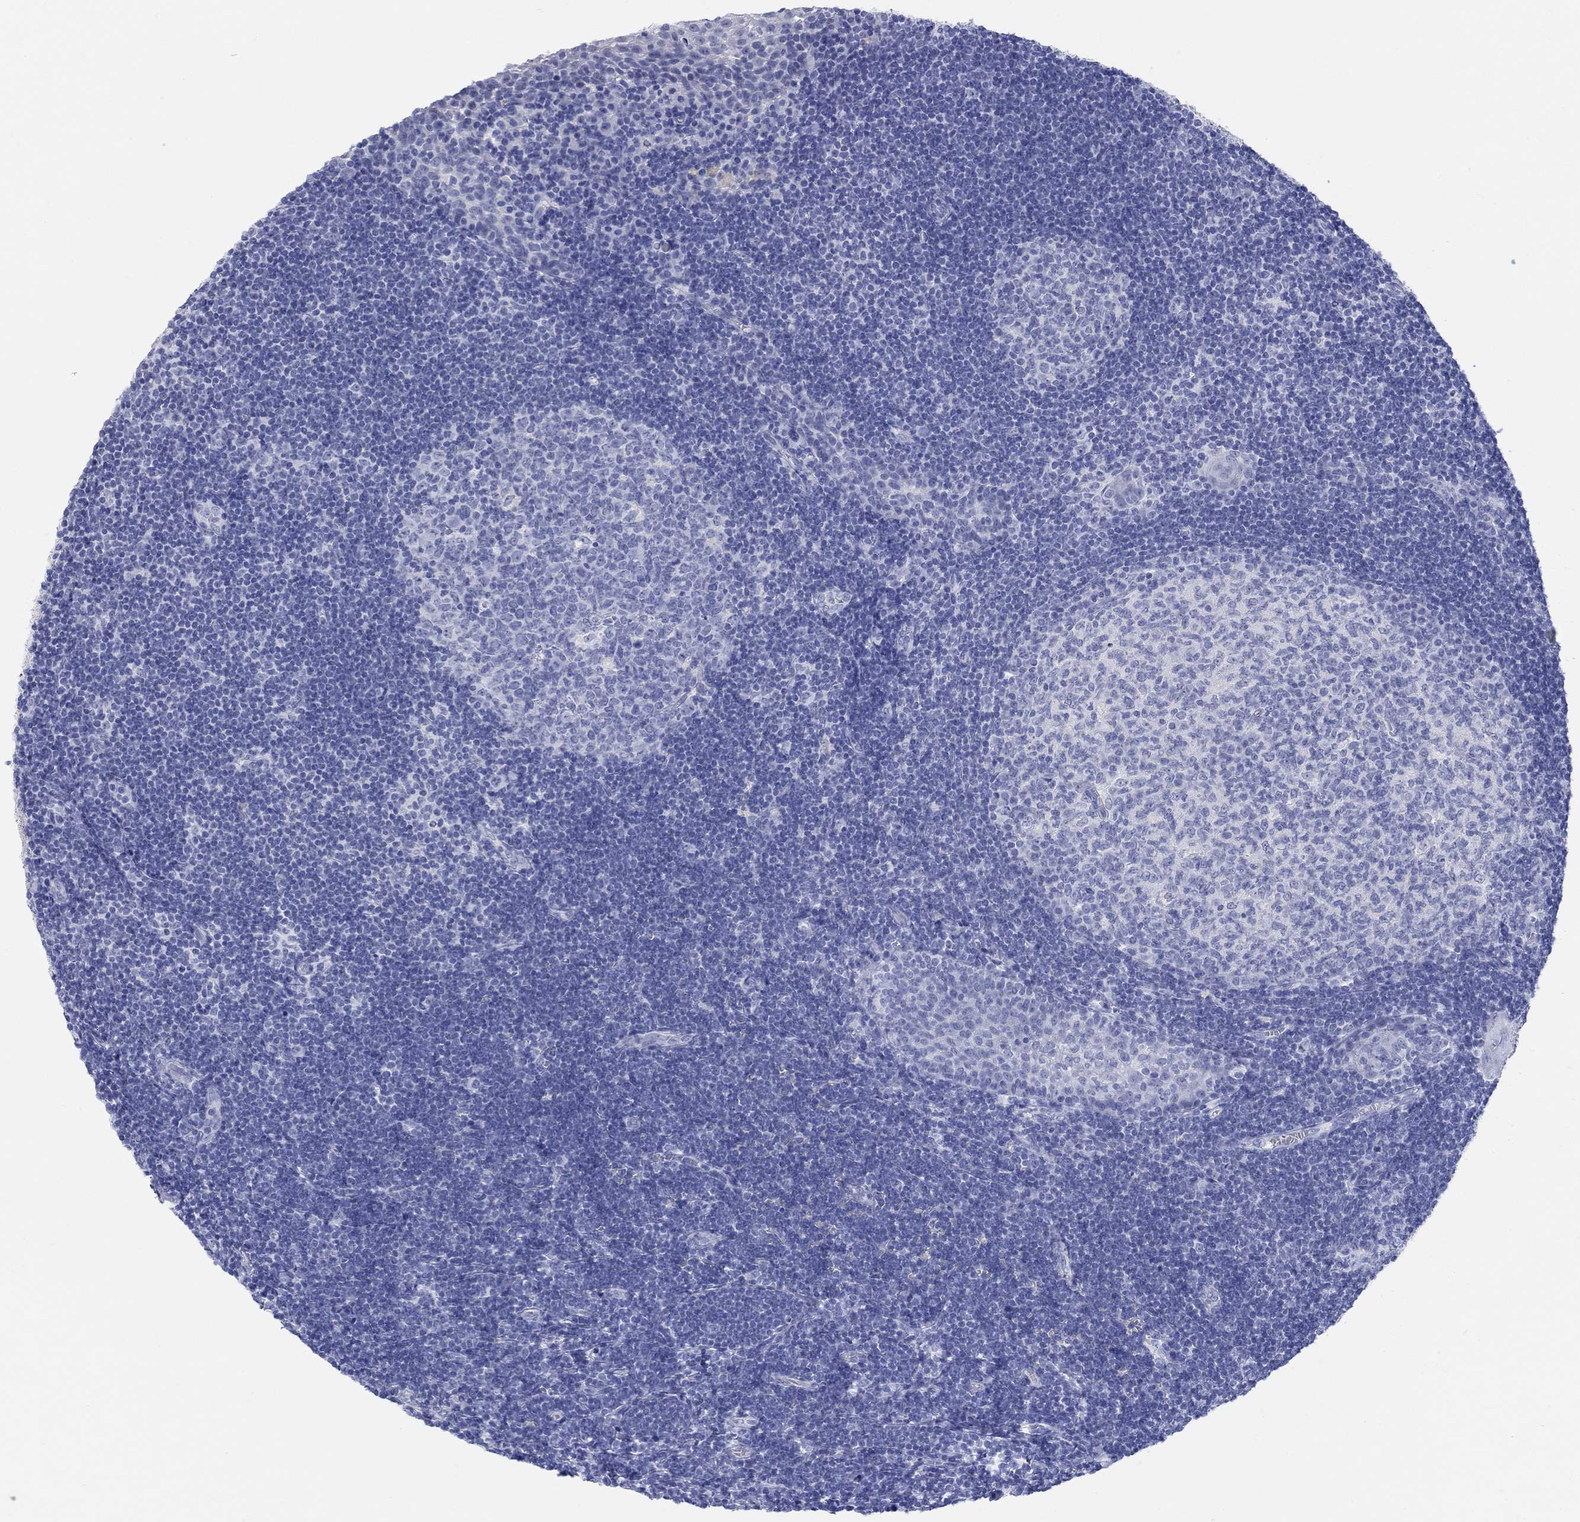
{"staining": {"intensity": "negative", "quantity": "none", "location": "none"}, "tissue": "tonsil", "cell_type": "Germinal center cells", "image_type": "normal", "snomed": [{"axis": "morphology", "description": "Normal tissue, NOS"}, {"axis": "topography", "description": "Tonsil"}], "caption": "High power microscopy photomicrograph of an IHC micrograph of unremarkable tonsil, revealing no significant staining in germinal center cells.", "gene": "GRIA3", "patient": {"sex": "female", "age": 13}}